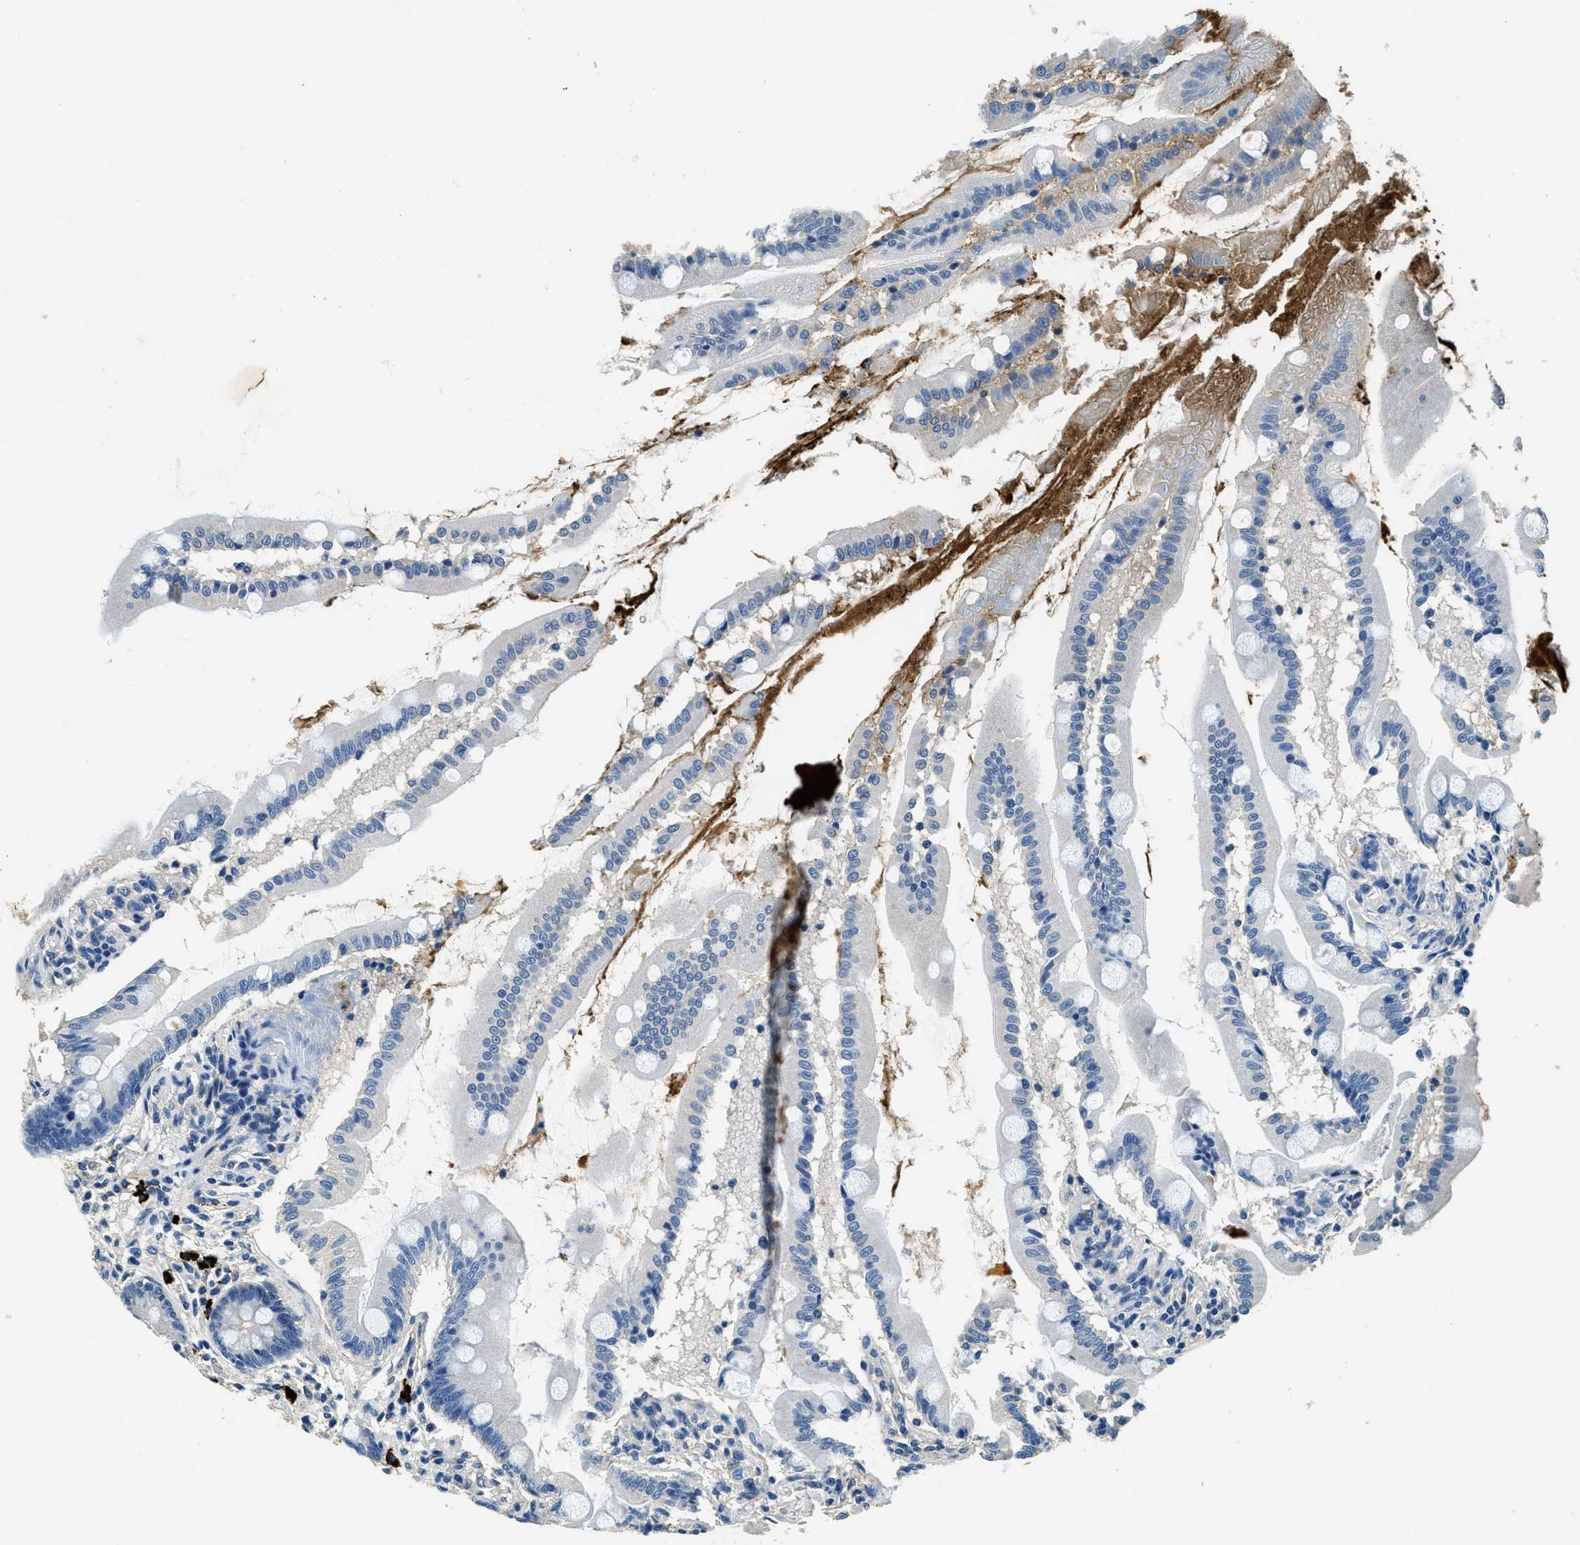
{"staining": {"intensity": "negative", "quantity": "none", "location": "none"}, "tissue": "small intestine", "cell_type": "Glandular cells", "image_type": "normal", "snomed": [{"axis": "morphology", "description": "Normal tissue, NOS"}, {"axis": "topography", "description": "Small intestine"}], "caption": "This histopathology image is of unremarkable small intestine stained with IHC to label a protein in brown with the nuclei are counter-stained blue. There is no positivity in glandular cells.", "gene": "TMEM186", "patient": {"sex": "female", "age": 56}}